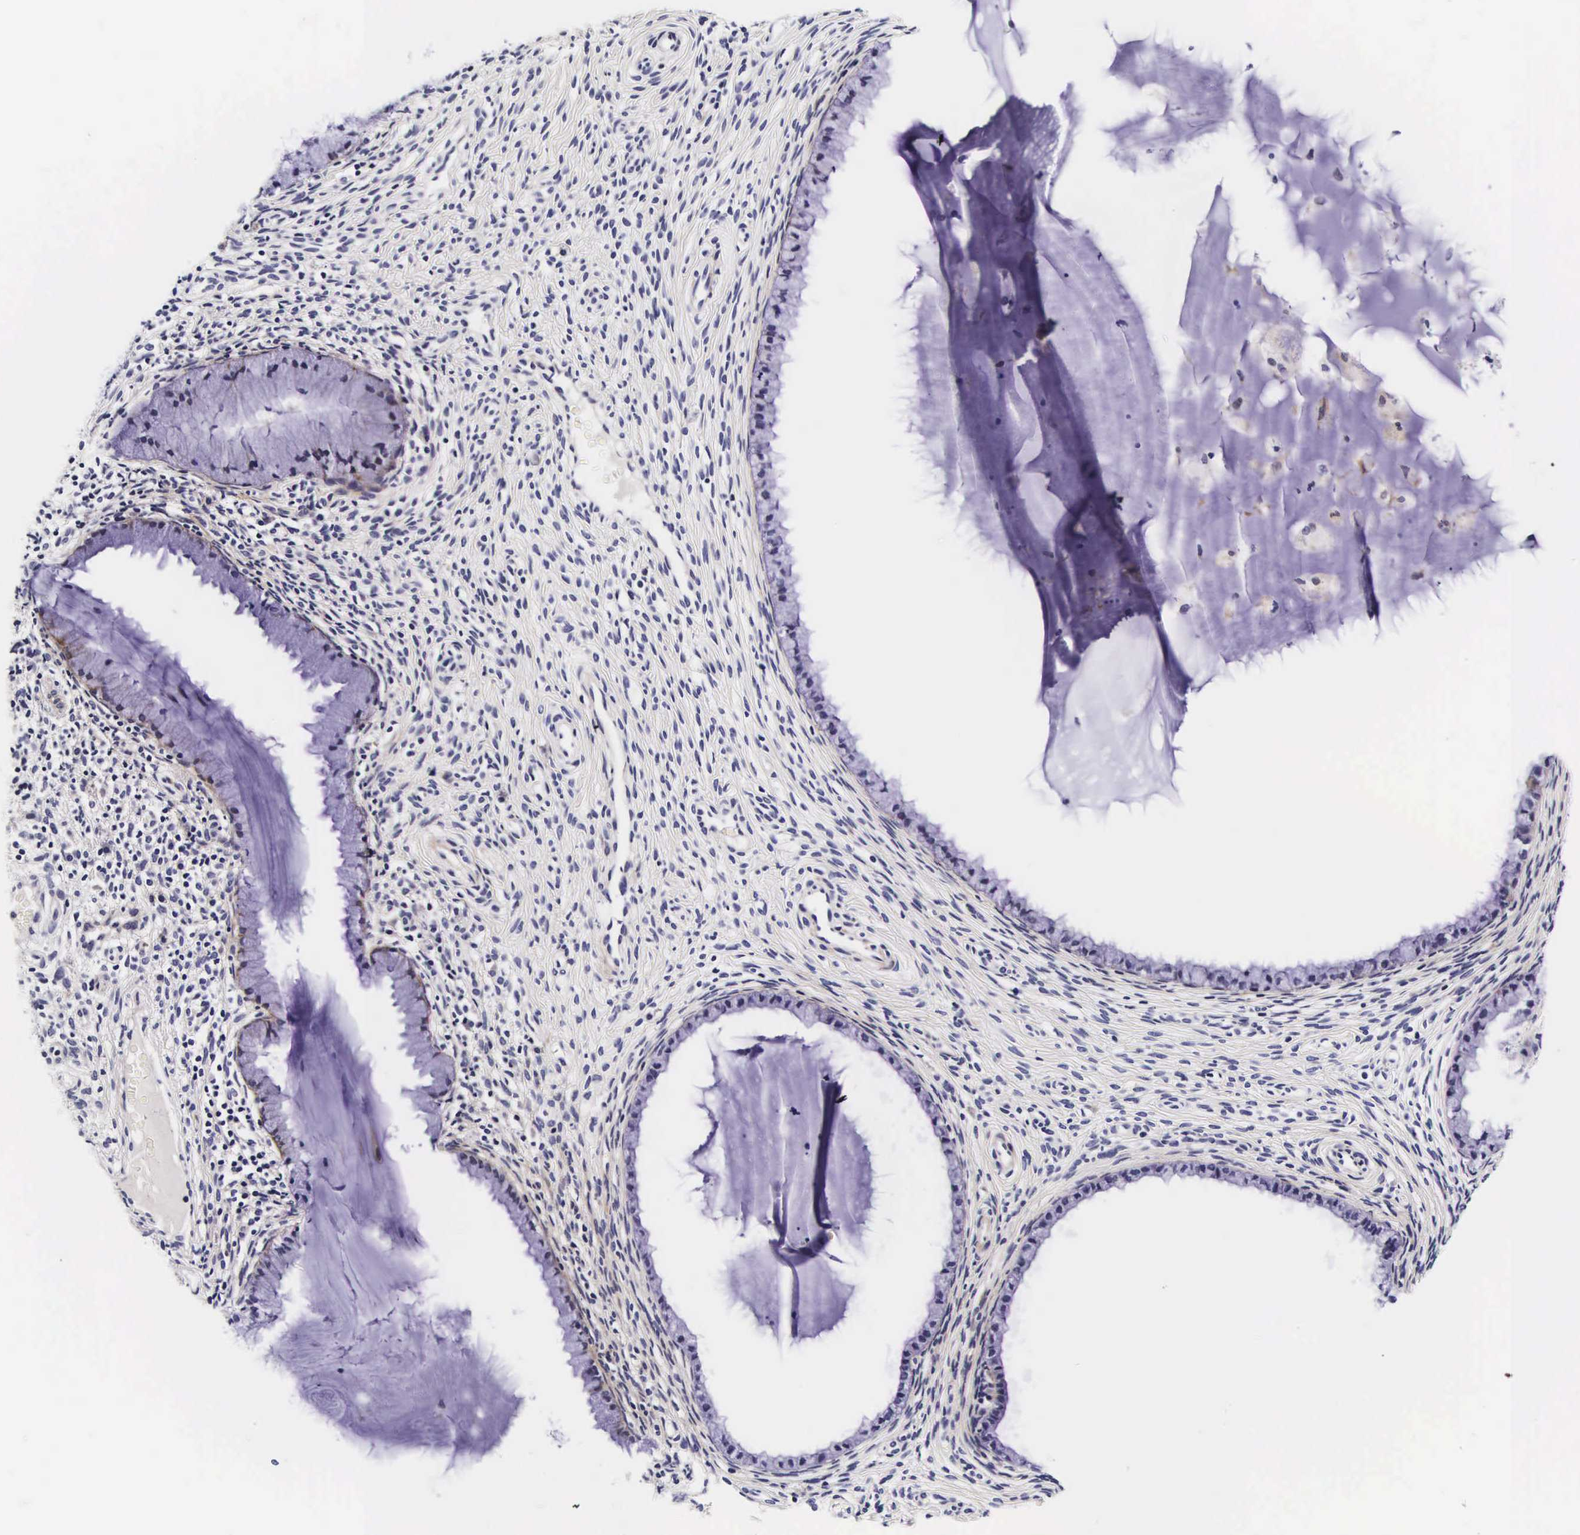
{"staining": {"intensity": "weak", "quantity": "<25%", "location": "cytoplasmic/membranous"}, "tissue": "cervix", "cell_type": "Glandular cells", "image_type": "normal", "snomed": [{"axis": "morphology", "description": "Normal tissue, NOS"}, {"axis": "topography", "description": "Cervix"}], "caption": "DAB immunohistochemical staining of normal cervix shows no significant staining in glandular cells.", "gene": "UPRT", "patient": {"sex": "female", "age": 70}}